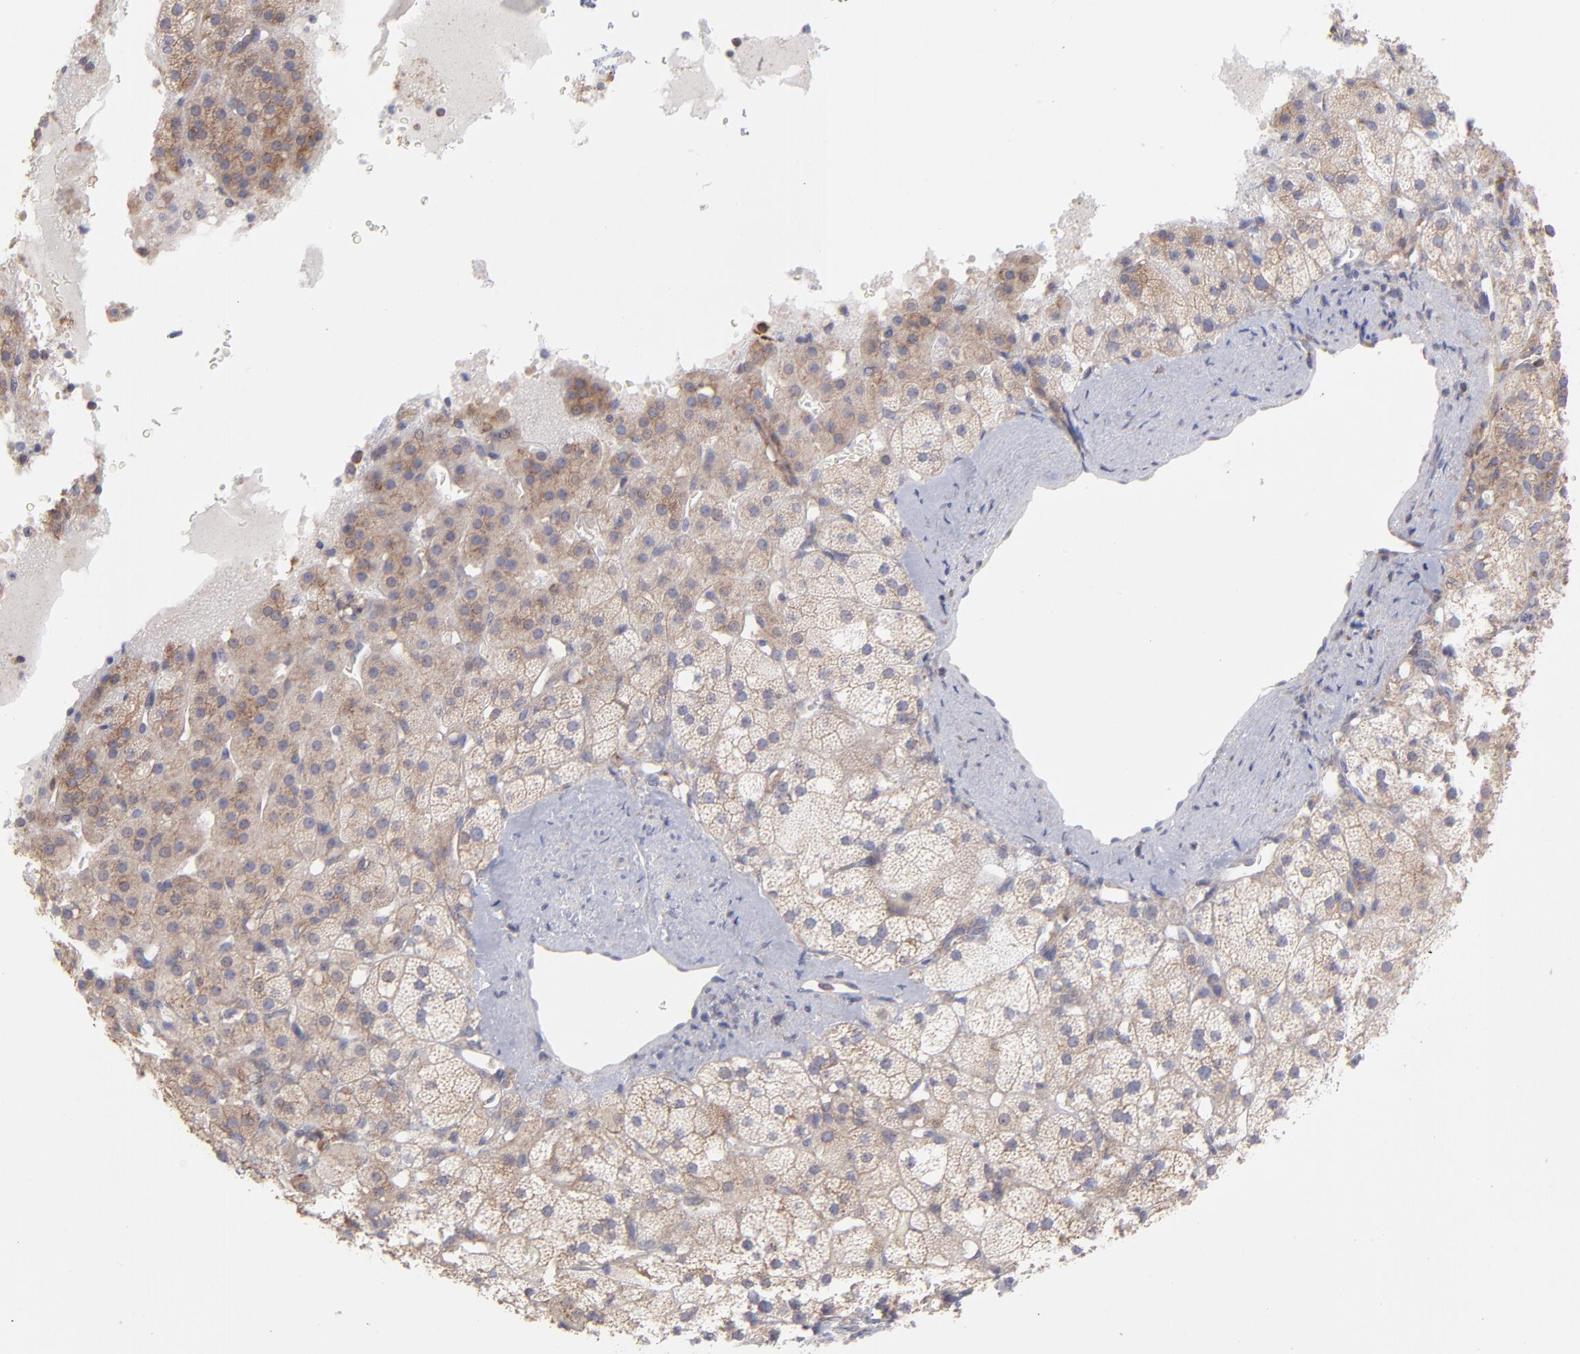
{"staining": {"intensity": "moderate", "quantity": "25%-75%", "location": "cytoplasmic/membranous"}, "tissue": "adrenal gland", "cell_type": "Glandular cells", "image_type": "normal", "snomed": [{"axis": "morphology", "description": "Normal tissue, NOS"}, {"axis": "topography", "description": "Adrenal gland"}], "caption": "This is a photomicrograph of IHC staining of unremarkable adrenal gland, which shows moderate positivity in the cytoplasmic/membranous of glandular cells.", "gene": "RPLP0", "patient": {"sex": "male", "age": 35}}